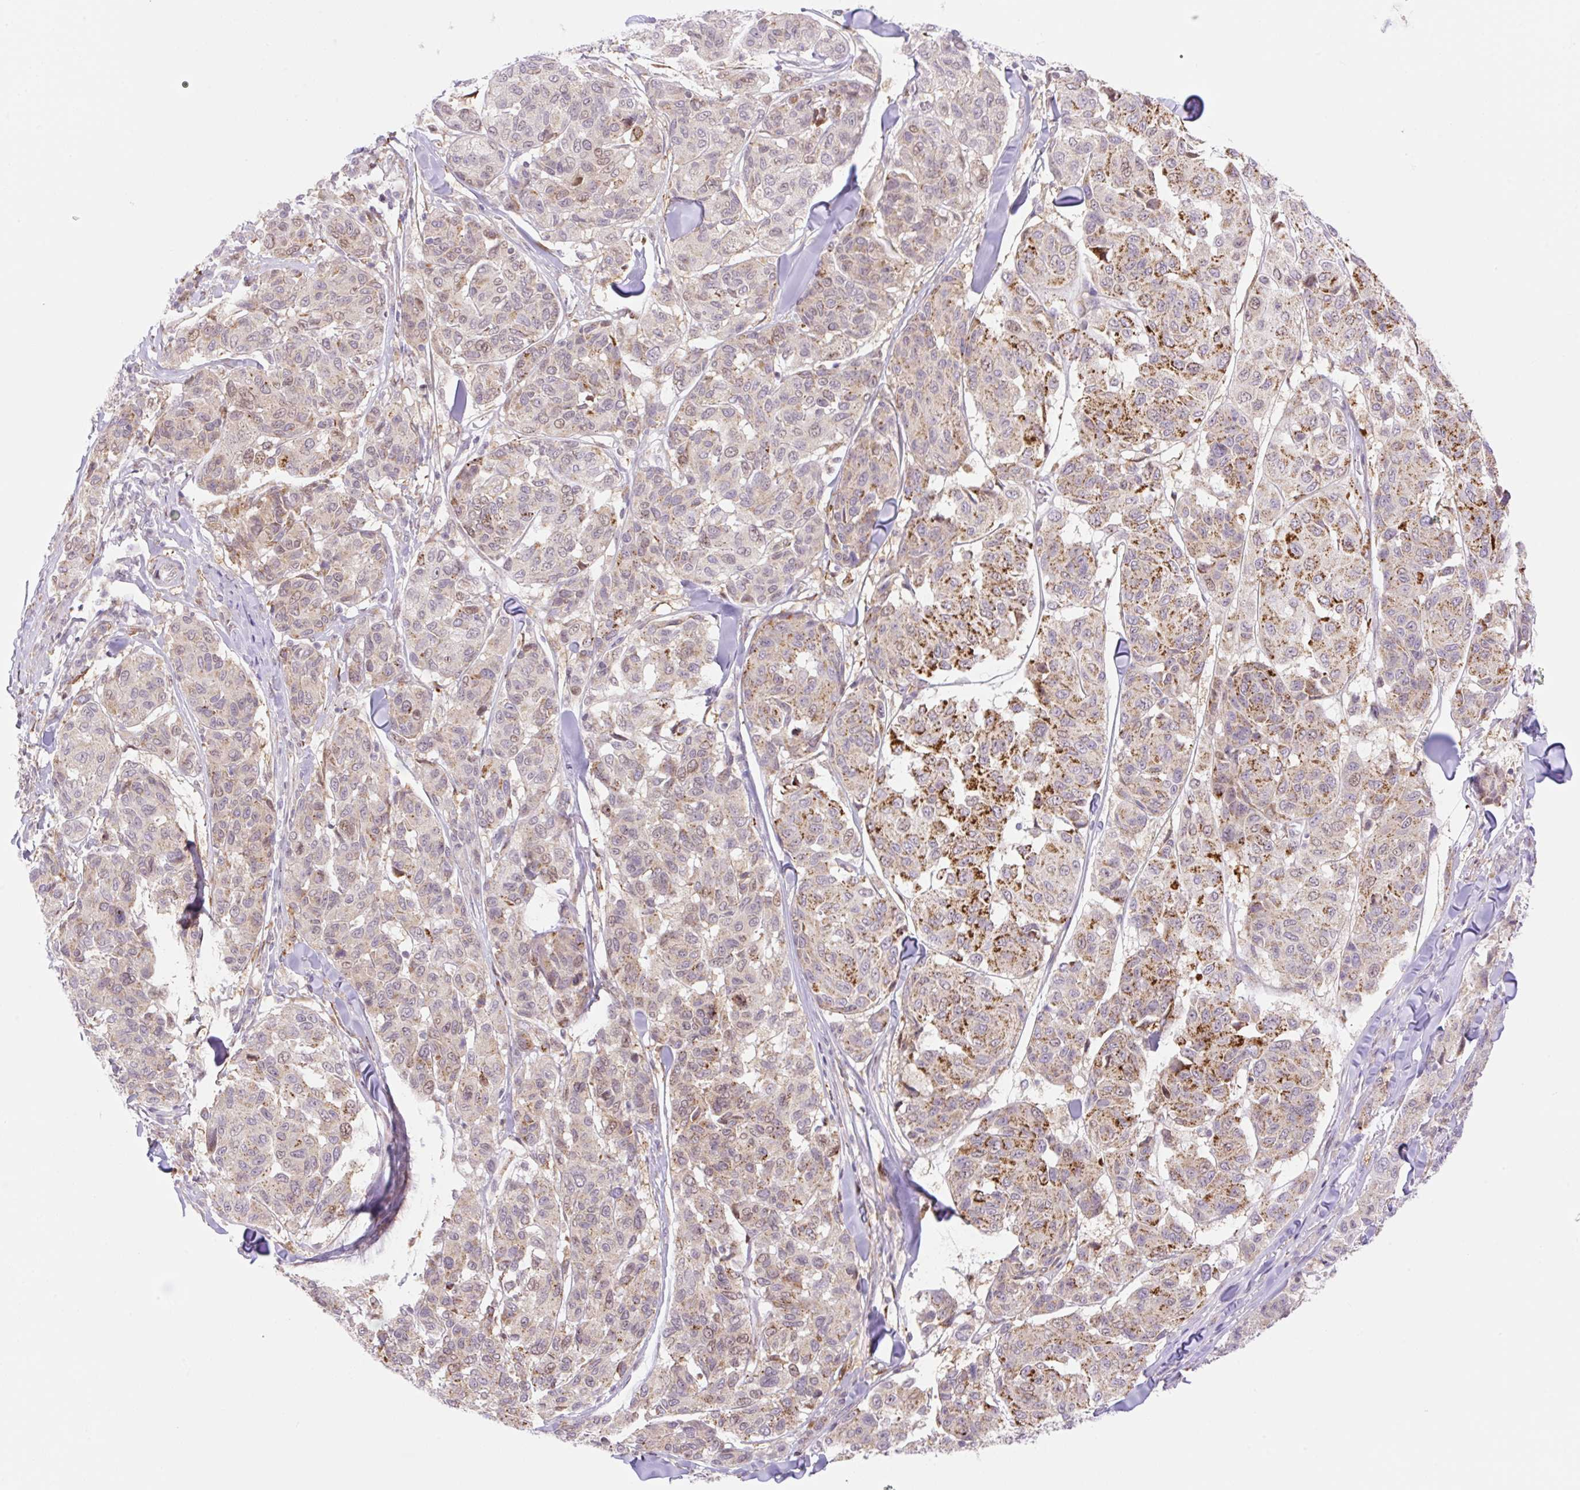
{"staining": {"intensity": "moderate", "quantity": "25%-75%", "location": "cytoplasmic/membranous,nuclear"}, "tissue": "melanoma", "cell_type": "Tumor cells", "image_type": "cancer", "snomed": [{"axis": "morphology", "description": "Malignant melanoma, NOS"}, {"axis": "topography", "description": "Skin"}], "caption": "Malignant melanoma stained for a protein exhibits moderate cytoplasmic/membranous and nuclear positivity in tumor cells. (DAB (3,3'-diaminobenzidine) IHC with brightfield microscopy, high magnification).", "gene": "ZFP41", "patient": {"sex": "female", "age": 66}}